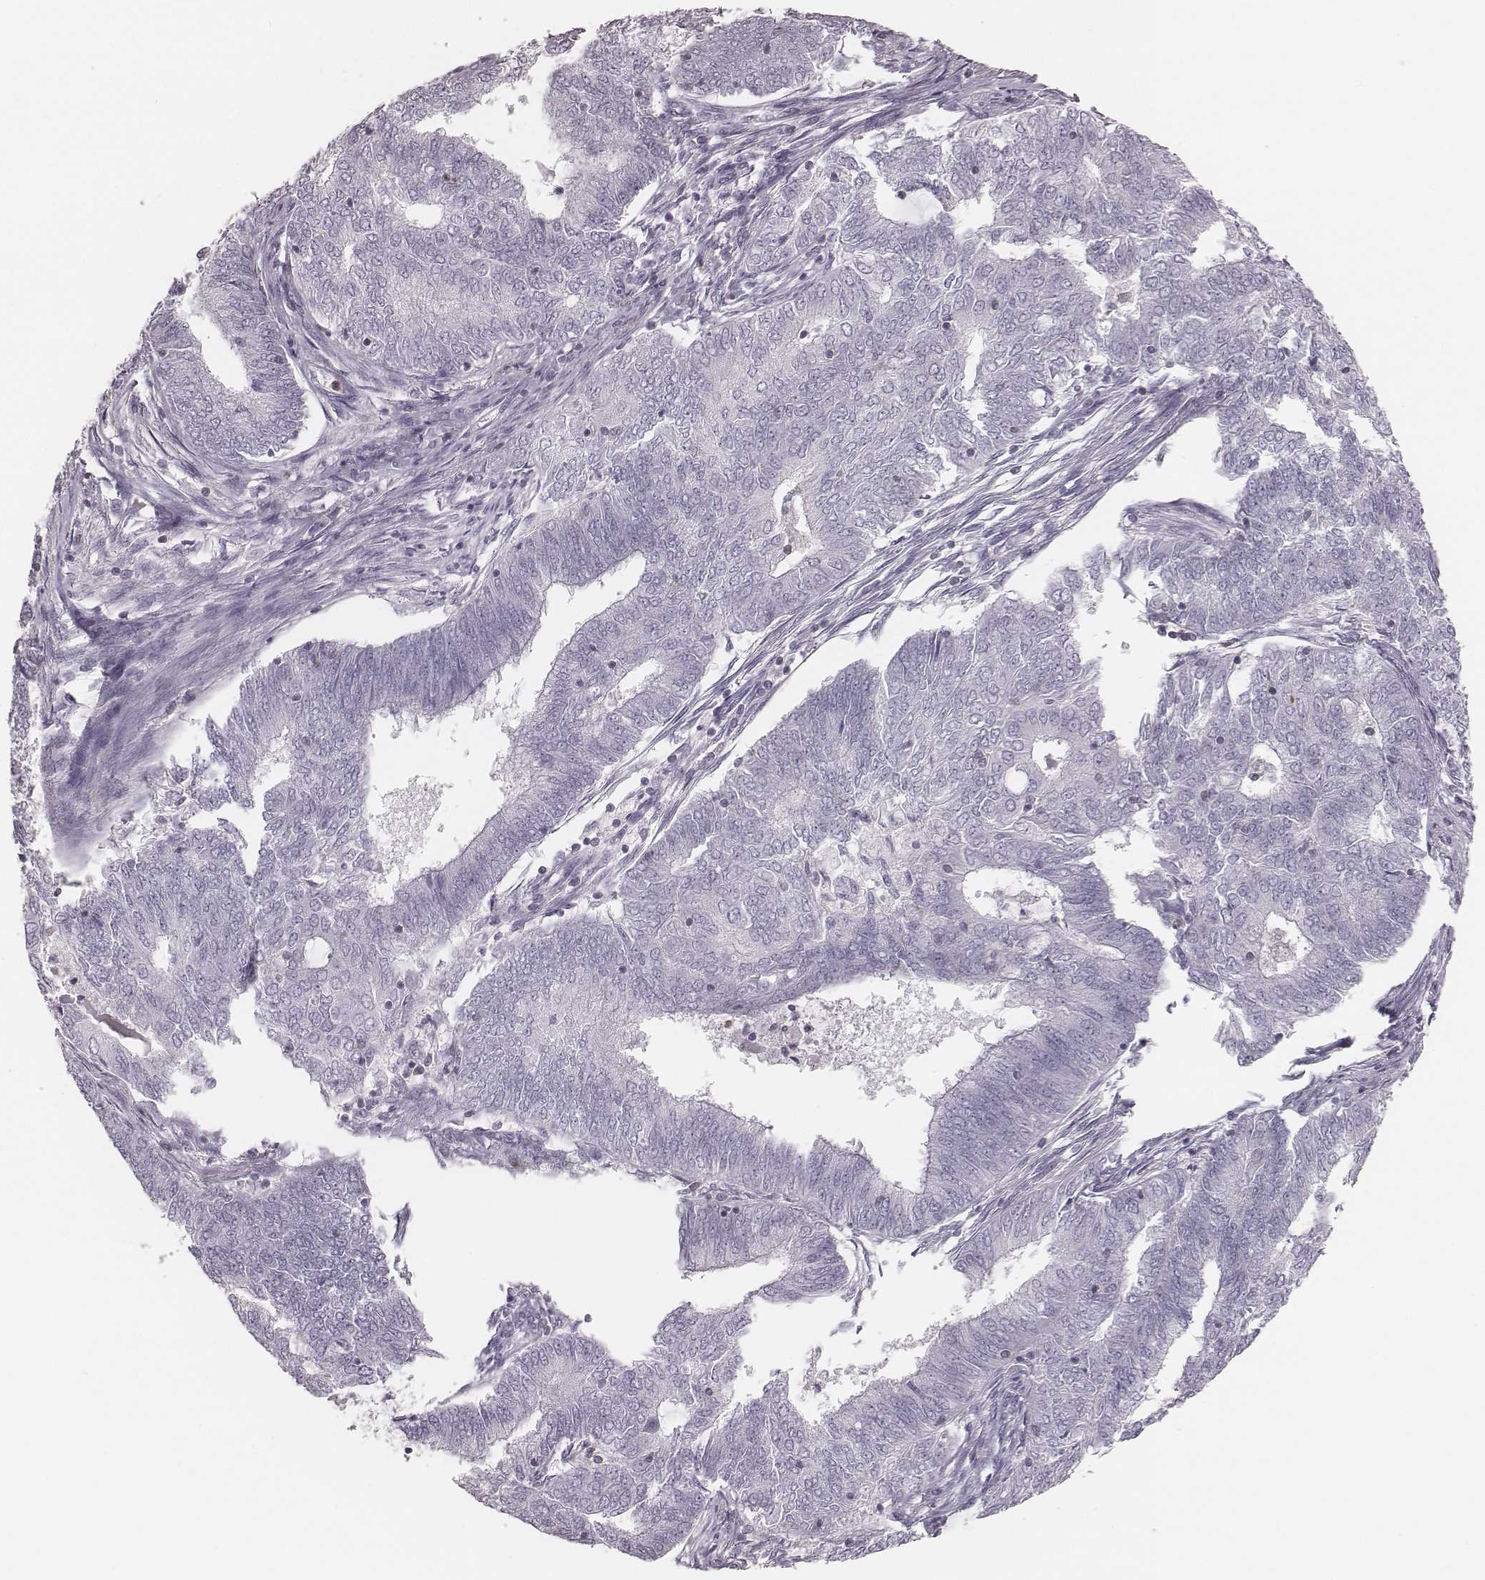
{"staining": {"intensity": "negative", "quantity": "none", "location": "none"}, "tissue": "endometrial cancer", "cell_type": "Tumor cells", "image_type": "cancer", "snomed": [{"axis": "morphology", "description": "Adenocarcinoma, NOS"}, {"axis": "topography", "description": "Endometrium"}], "caption": "Micrograph shows no significant protein positivity in tumor cells of endometrial cancer.", "gene": "ZNF365", "patient": {"sex": "female", "age": 62}}